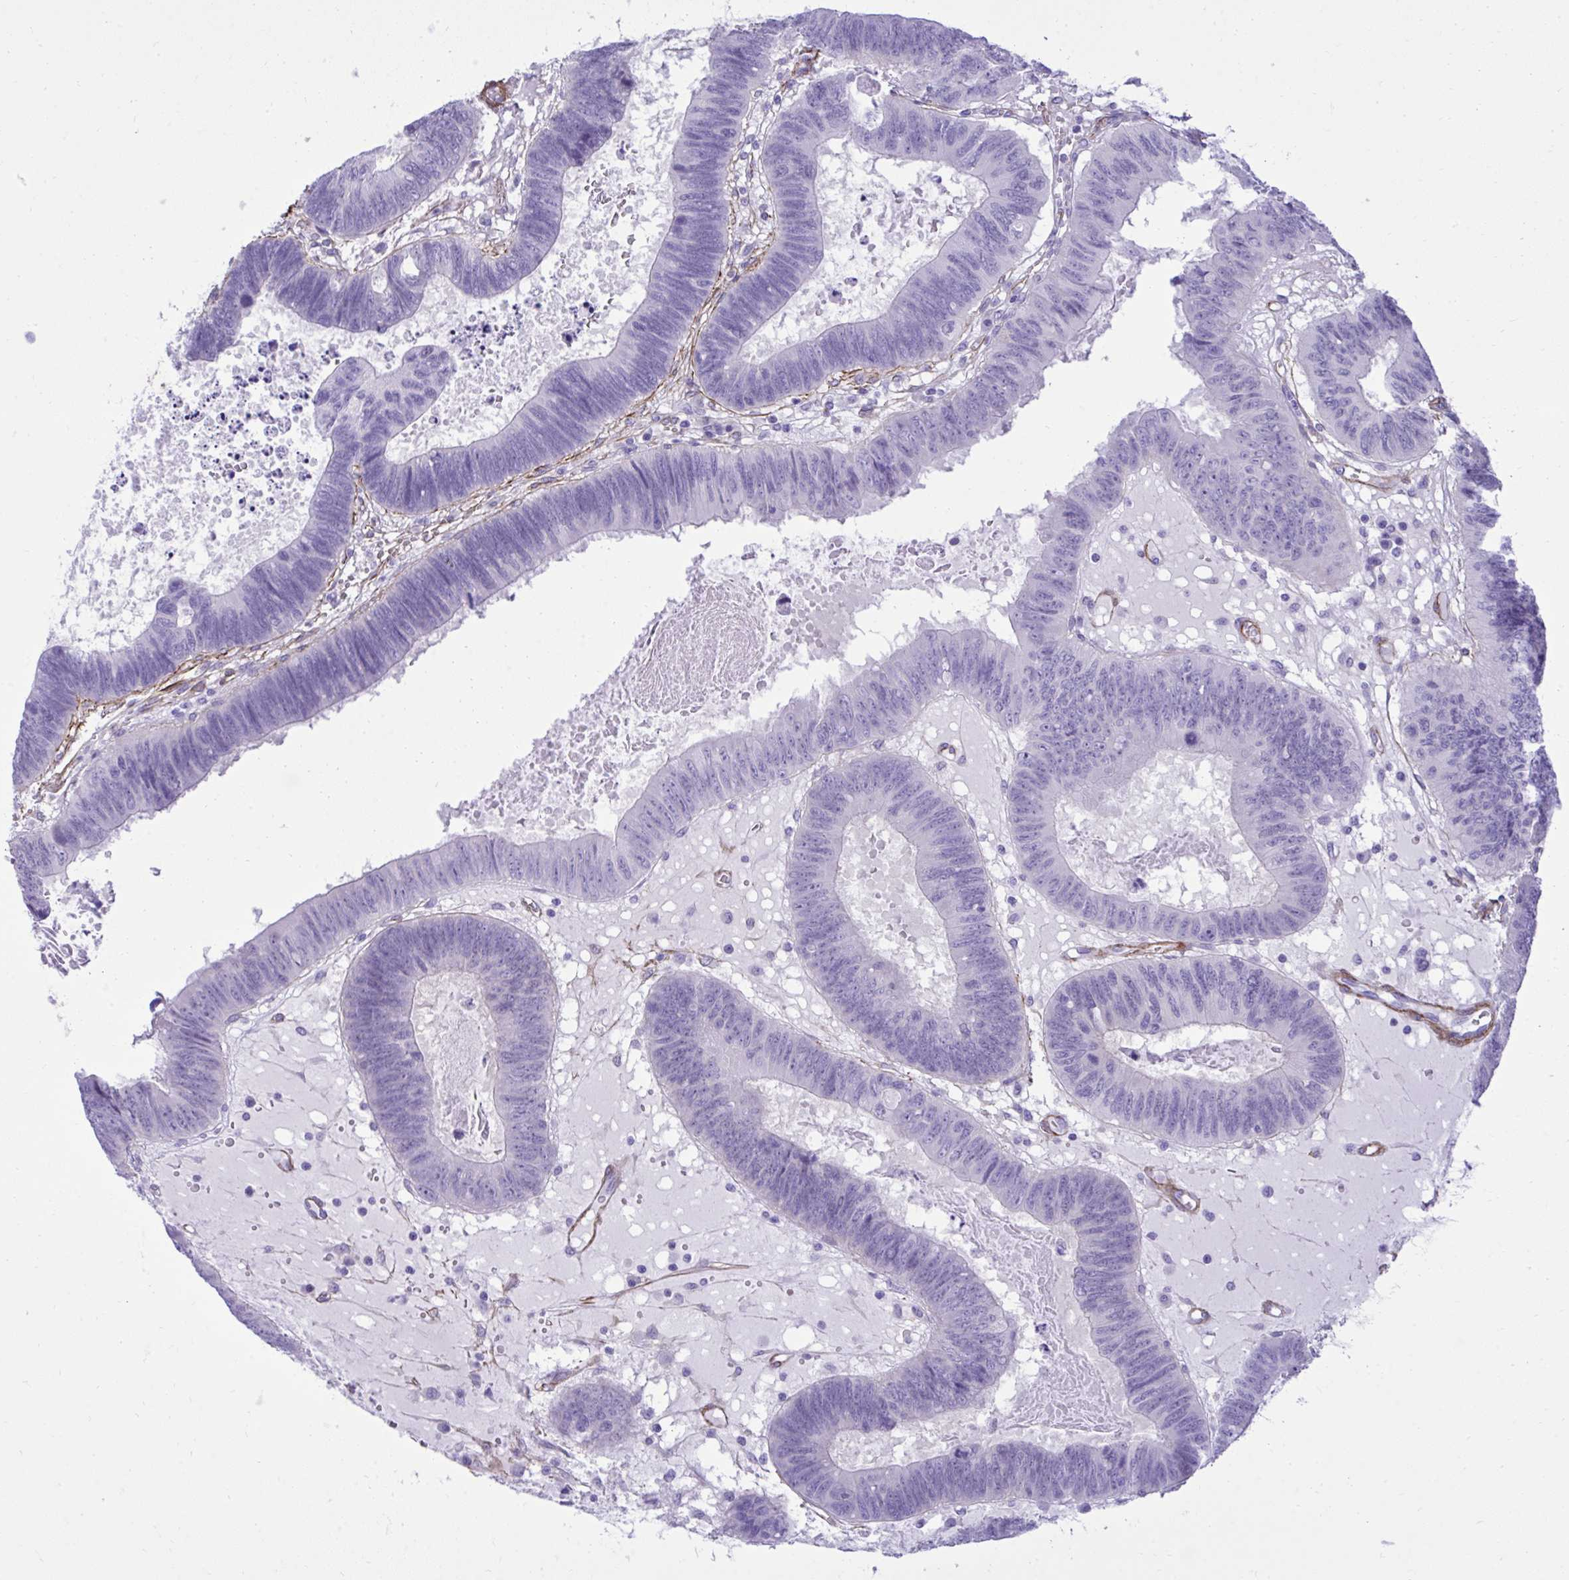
{"staining": {"intensity": "negative", "quantity": "none", "location": "none"}, "tissue": "colorectal cancer", "cell_type": "Tumor cells", "image_type": "cancer", "snomed": [{"axis": "morphology", "description": "Adenocarcinoma, NOS"}, {"axis": "topography", "description": "Colon"}], "caption": "Immunohistochemical staining of adenocarcinoma (colorectal) demonstrates no significant expression in tumor cells.", "gene": "PITPNM3", "patient": {"sex": "male", "age": 62}}